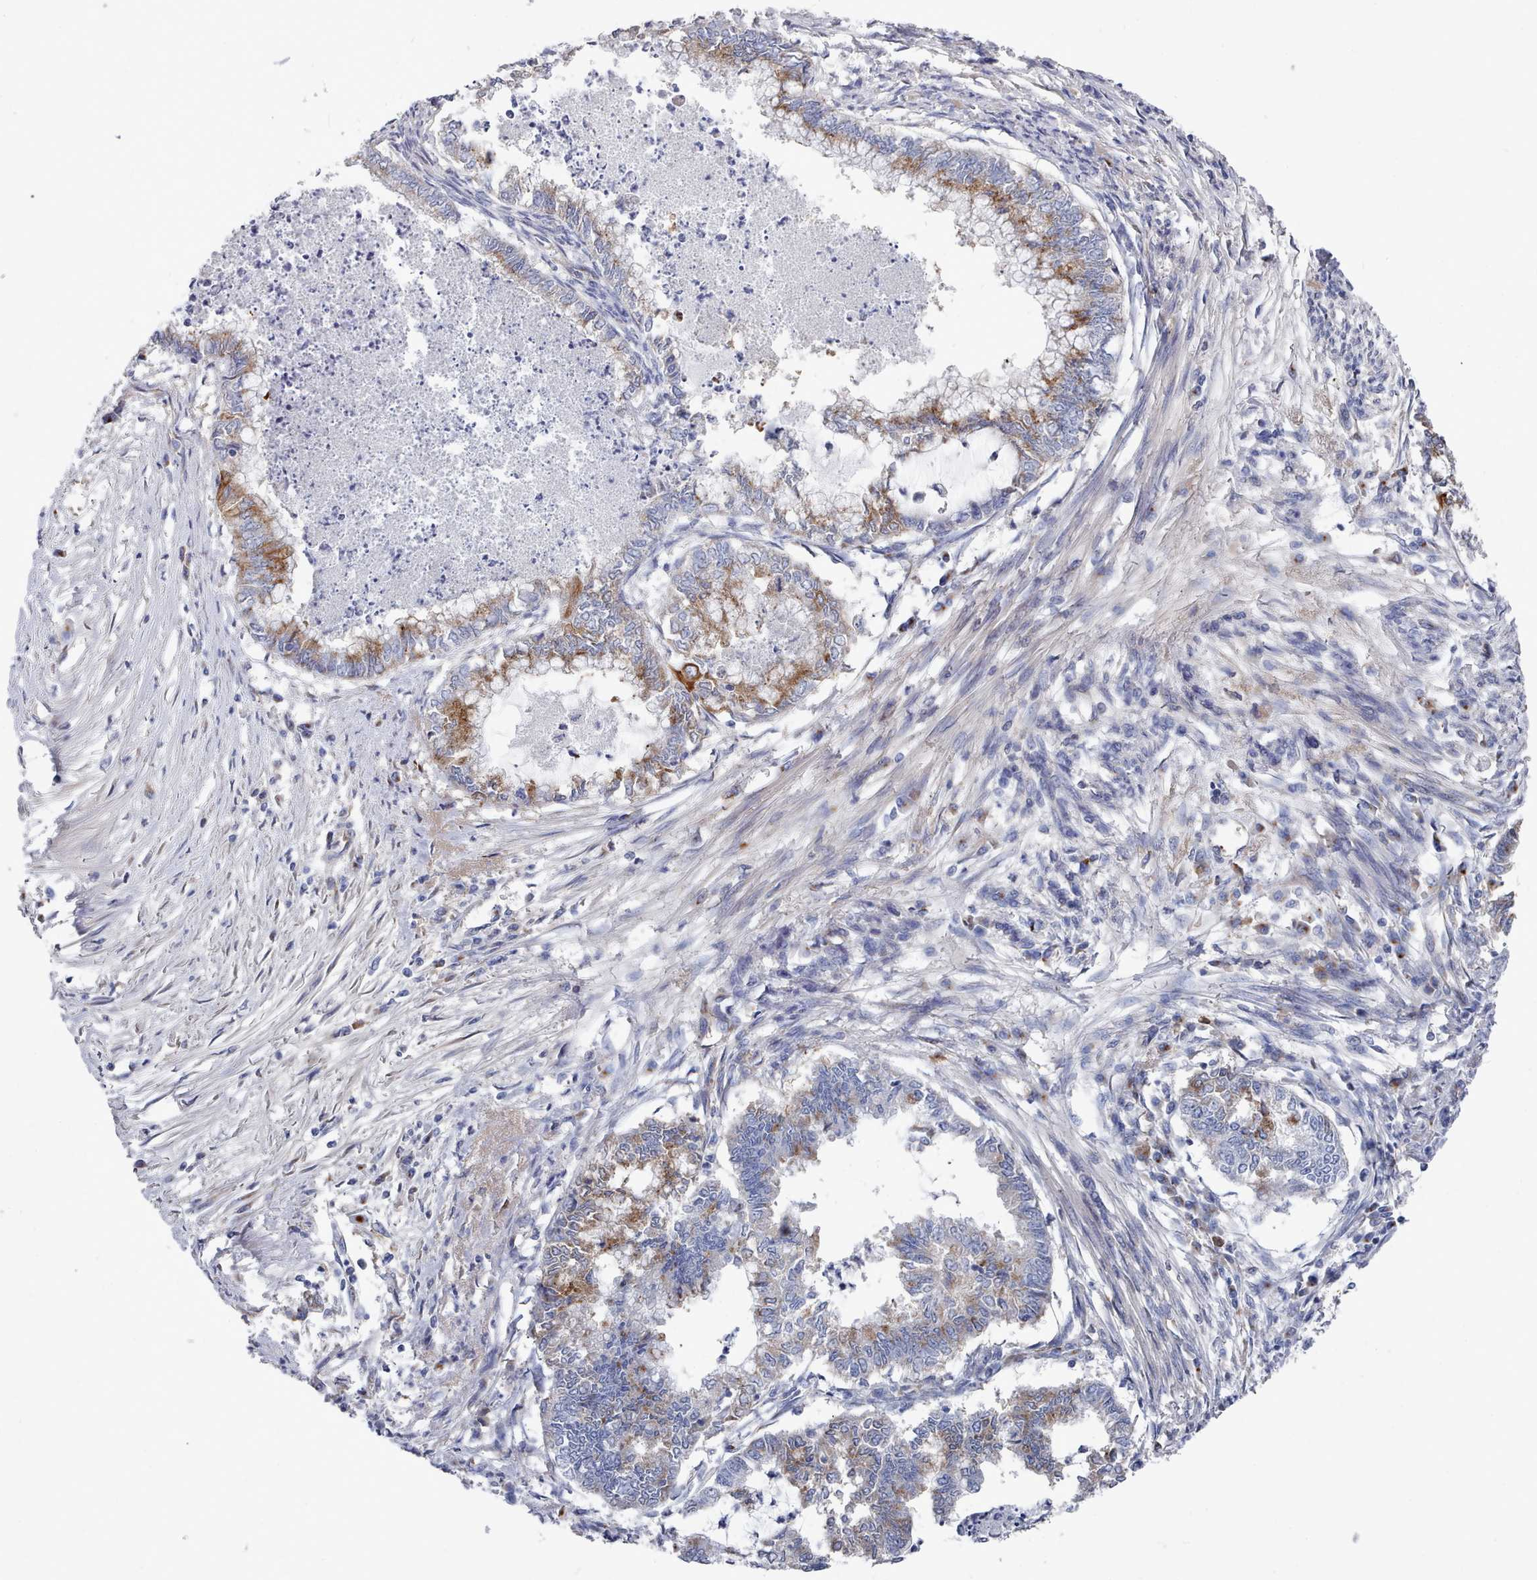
{"staining": {"intensity": "moderate", "quantity": "25%-75%", "location": "cytoplasmic/membranous"}, "tissue": "endometrial cancer", "cell_type": "Tumor cells", "image_type": "cancer", "snomed": [{"axis": "morphology", "description": "Adenocarcinoma, NOS"}, {"axis": "topography", "description": "Endometrium"}], "caption": "Protein expression by immunohistochemistry (IHC) reveals moderate cytoplasmic/membranous staining in approximately 25%-75% of tumor cells in endometrial cancer. (DAB IHC, brown staining for protein, blue staining for nuclei).", "gene": "PDE4C", "patient": {"sex": "female", "age": 79}}